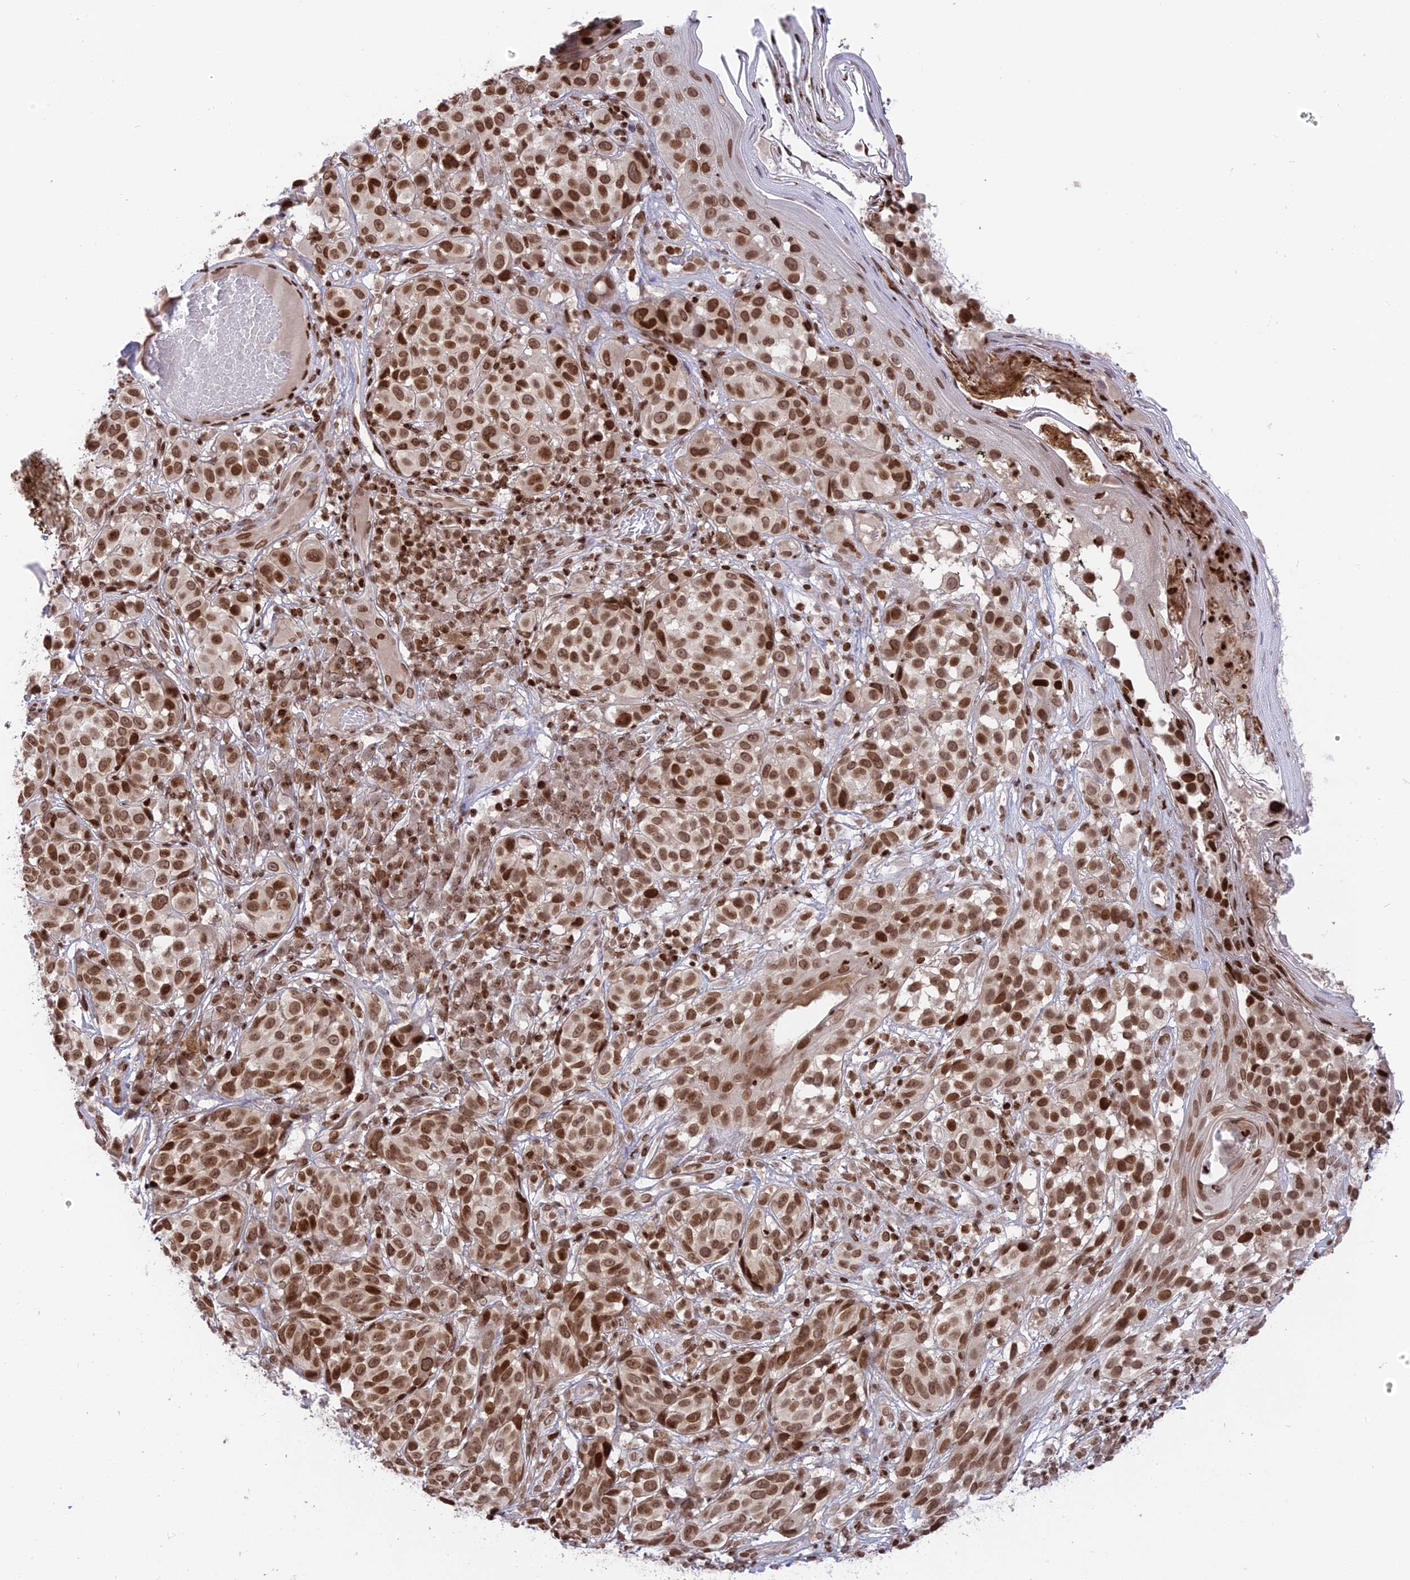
{"staining": {"intensity": "moderate", "quantity": ">75%", "location": "nuclear"}, "tissue": "melanoma", "cell_type": "Tumor cells", "image_type": "cancer", "snomed": [{"axis": "morphology", "description": "Malignant melanoma, NOS"}, {"axis": "topography", "description": "Skin"}], "caption": "IHC of human melanoma displays medium levels of moderate nuclear positivity in about >75% of tumor cells. The staining was performed using DAB to visualize the protein expression in brown, while the nuclei were stained in blue with hematoxylin (Magnification: 20x).", "gene": "TET2", "patient": {"sex": "male", "age": 38}}